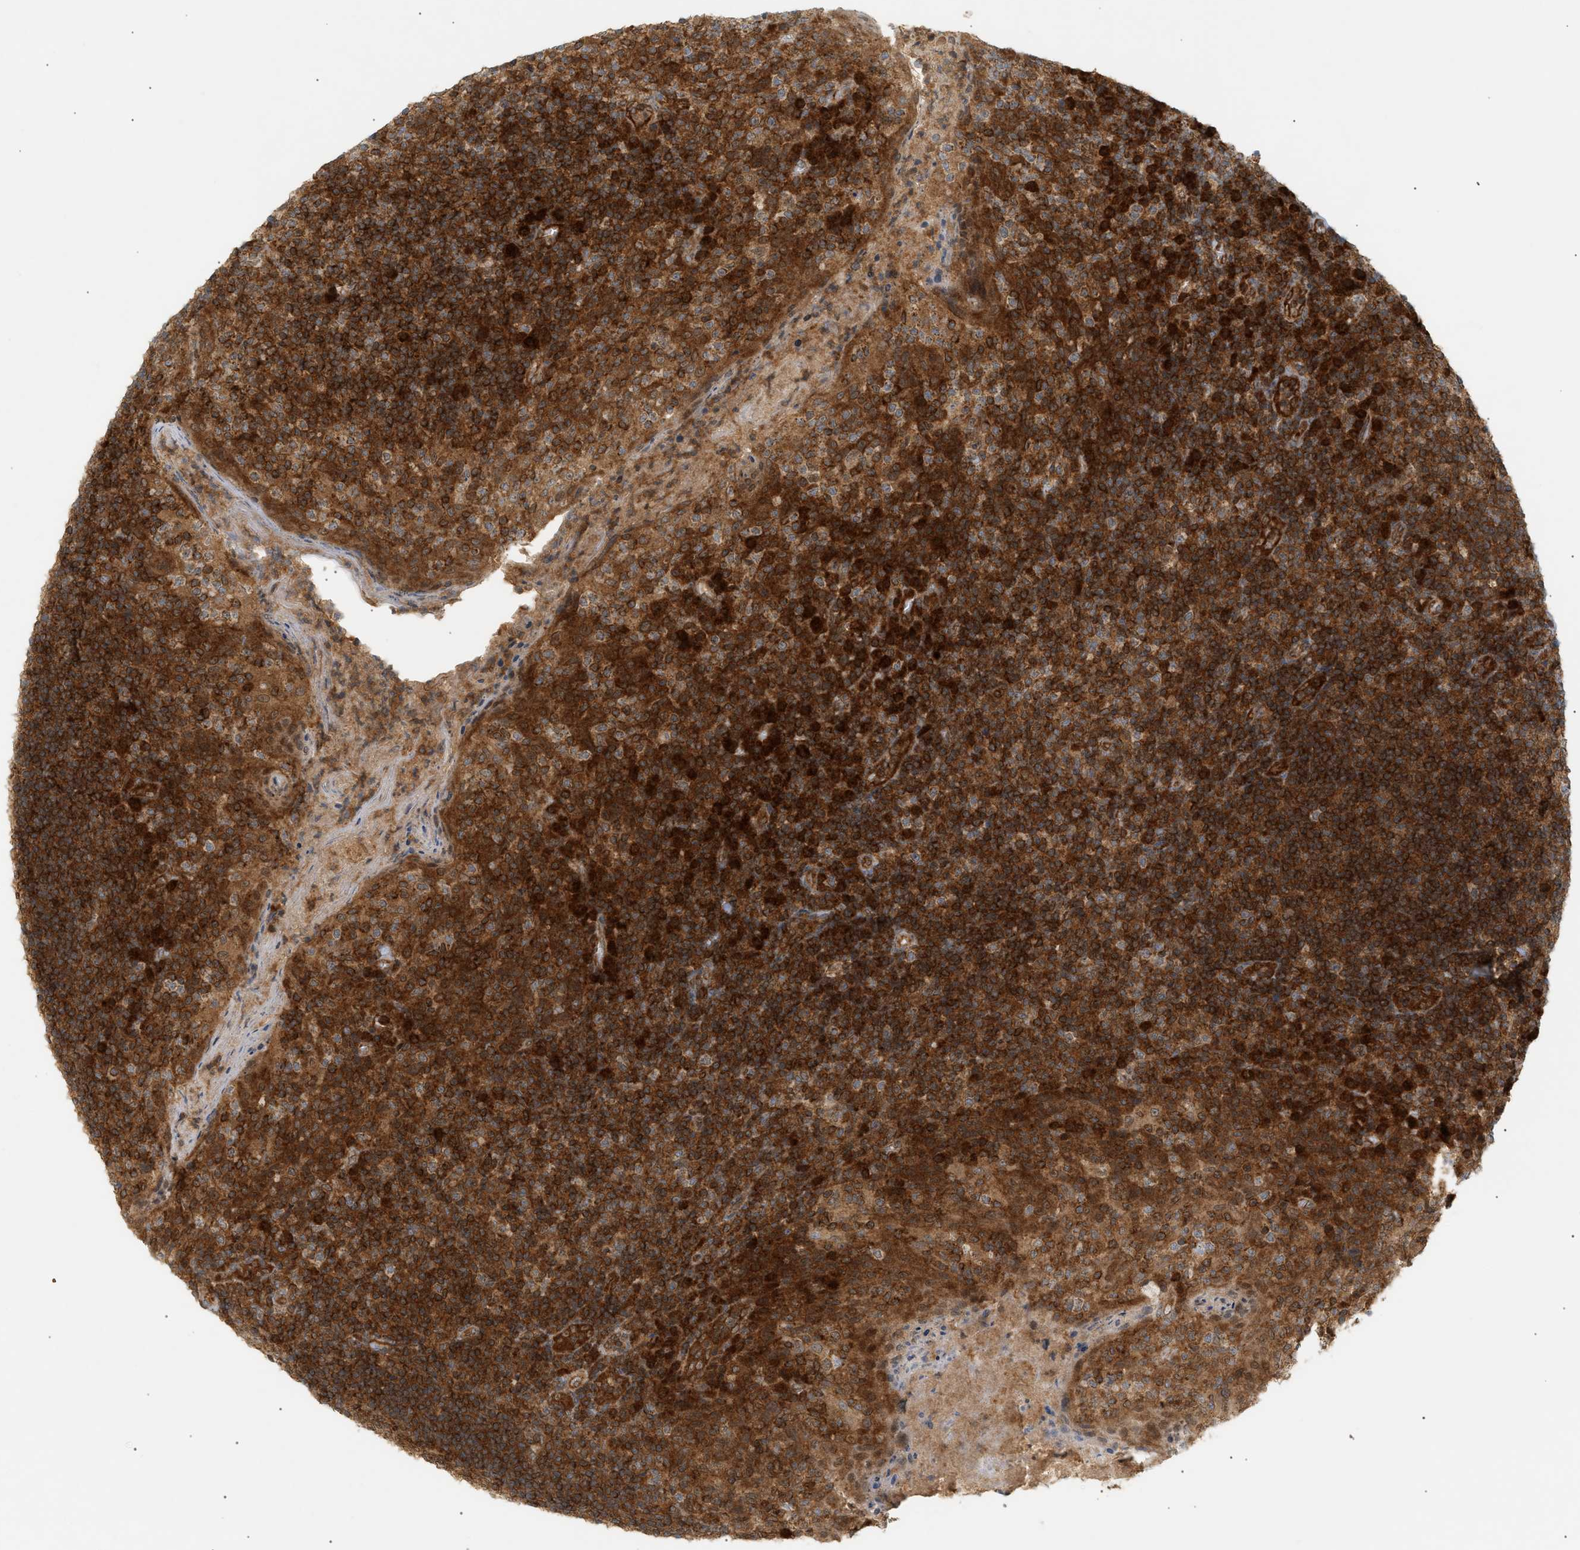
{"staining": {"intensity": "strong", "quantity": ">75%", "location": "cytoplasmic/membranous"}, "tissue": "tonsil", "cell_type": "Germinal center cells", "image_type": "normal", "snomed": [{"axis": "morphology", "description": "Normal tissue, NOS"}, {"axis": "topography", "description": "Tonsil"}], "caption": "The image displays immunohistochemical staining of unremarkable tonsil. There is strong cytoplasmic/membranous staining is seen in about >75% of germinal center cells. (DAB (3,3'-diaminobenzidine) IHC with brightfield microscopy, high magnification).", "gene": "SHC1", "patient": {"sex": "male", "age": 17}}